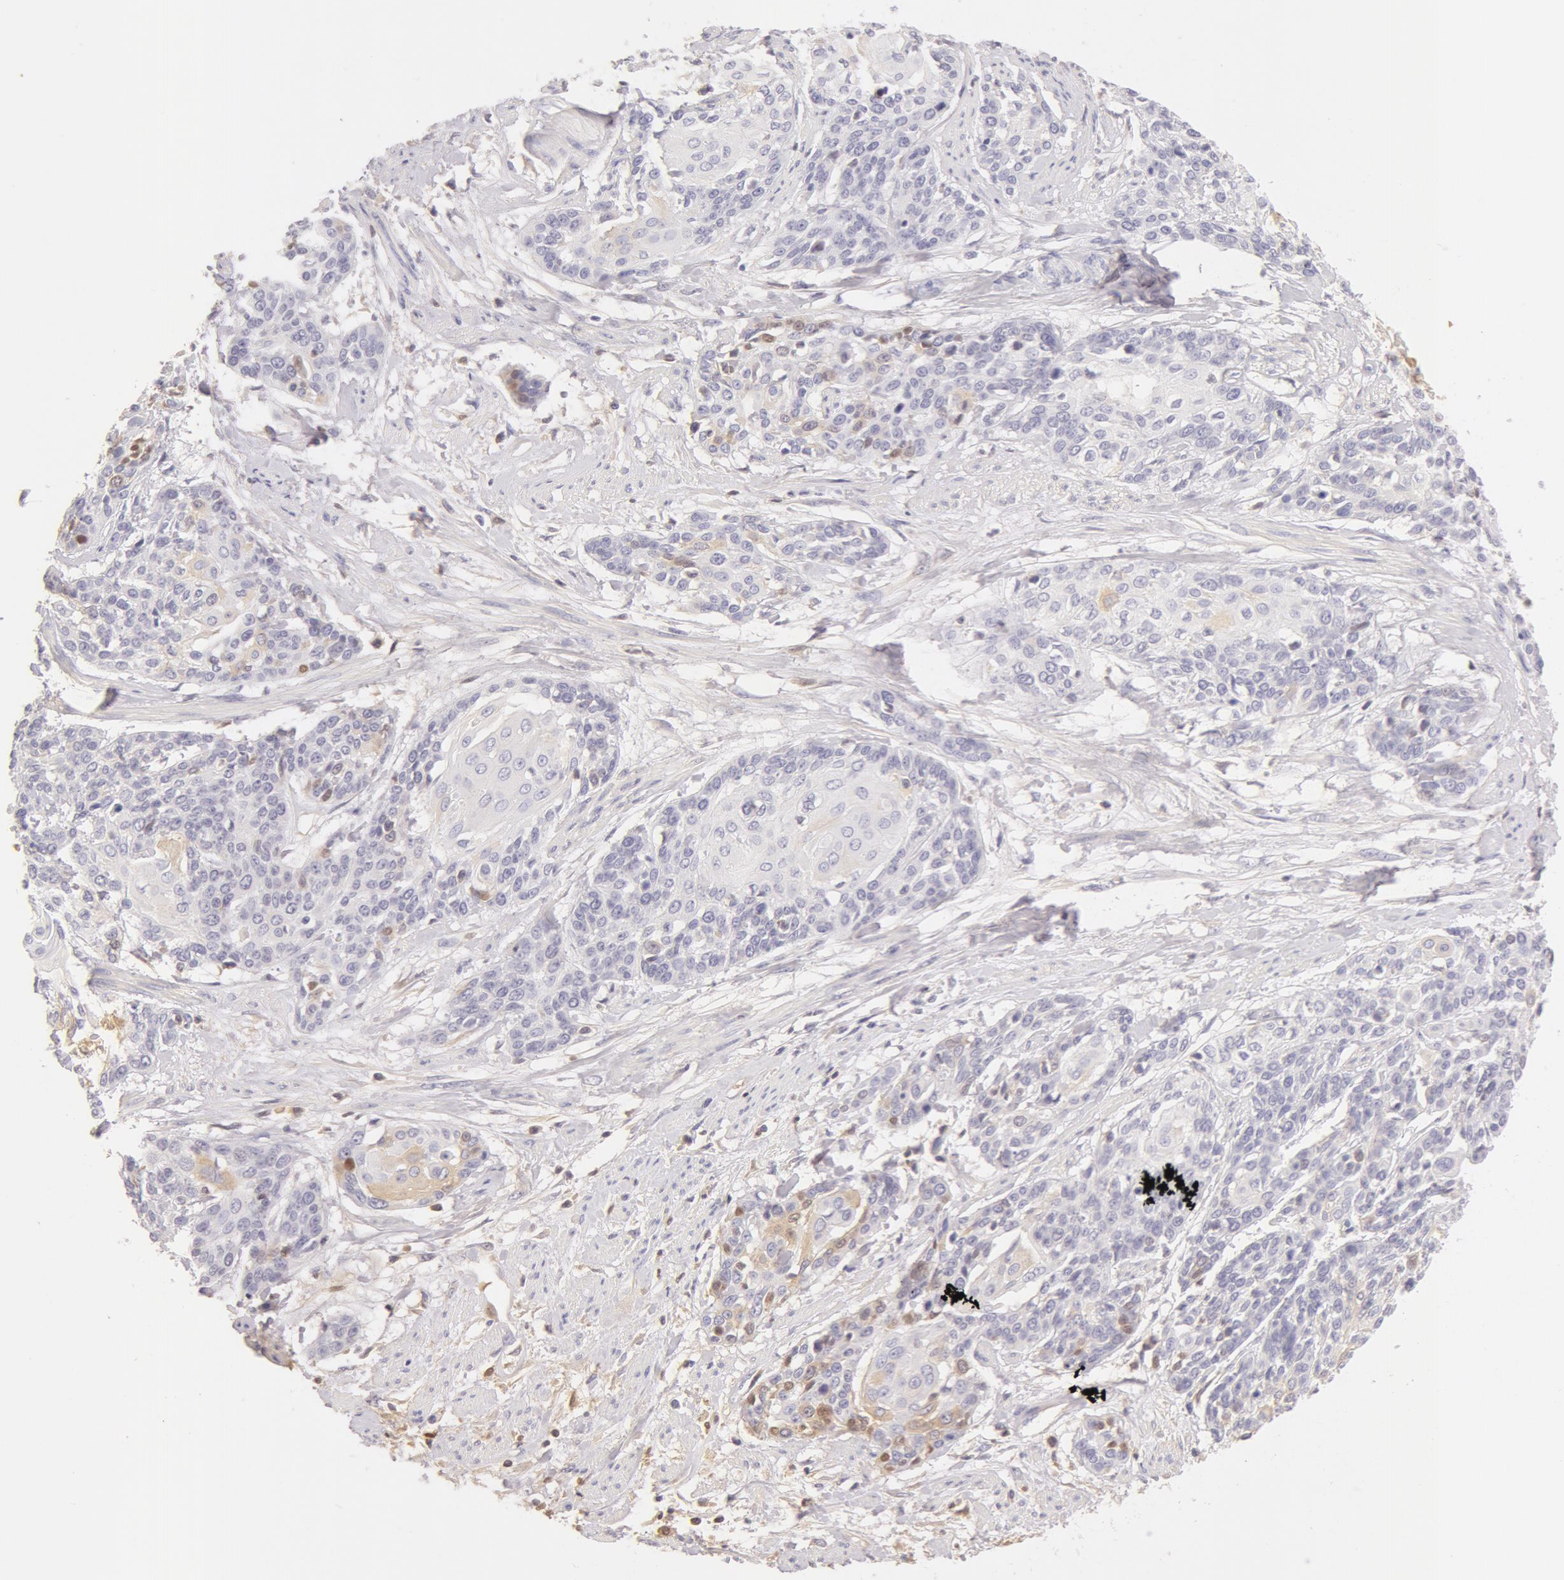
{"staining": {"intensity": "weak", "quantity": "<25%", "location": "nuclear"}, "tissue": "cervical cancer", "cell_type": "Tumor cells", "image_type": "cancer", "snomed": [{"axis": "morphology", "description": "Squamous cell carcinoma, NOS"}, {"axis": "topography", "description": "Cervix"}], "caption": "Immunohistochemistry of human cervical cancer (squamous cell carcinoma) demonstrates no positivity in tumor cells.", "gene": "AHSG", "patient": {"sex": "female", "age": 57}}